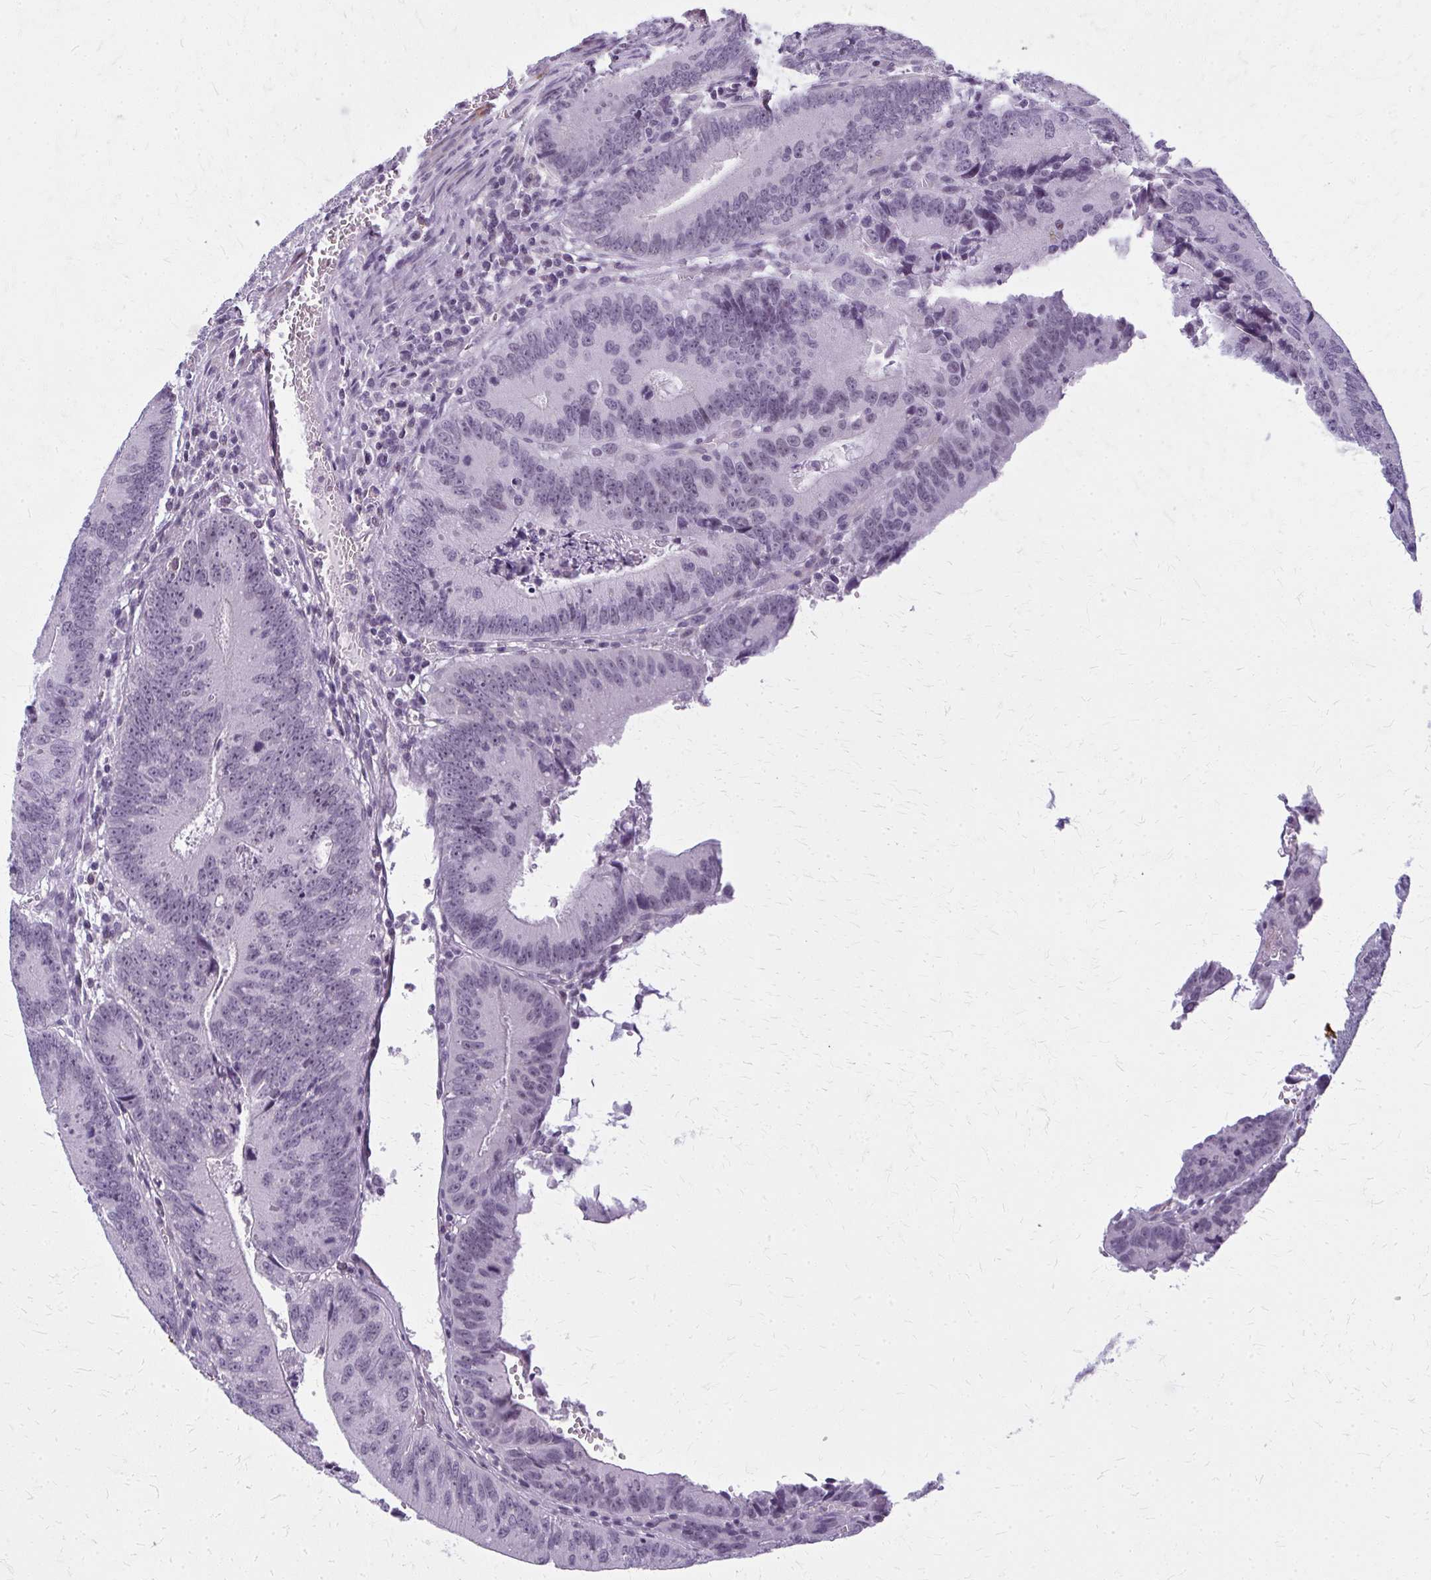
{"staining": {"intensity": "negative", "quantity": "none", "location": "none"}, "tissue": "colorectal cancer", "cell_type": "Tumor cells", "image_type": "cancer", "snomed": [{"axis": "morphology", "description": "Adenocarcinoma, NOS"}, {"axis": "topography", "description": "Rectum"}], "caption": "Immunohistochemical staining of colorectal cancer displays no significant expression in tumor cells. (Immunohistochemistry (ihc), brightfield microscopy, high magnification).", "gene": "CASQ2", "patient": {"sex": "female", "age": 81}}